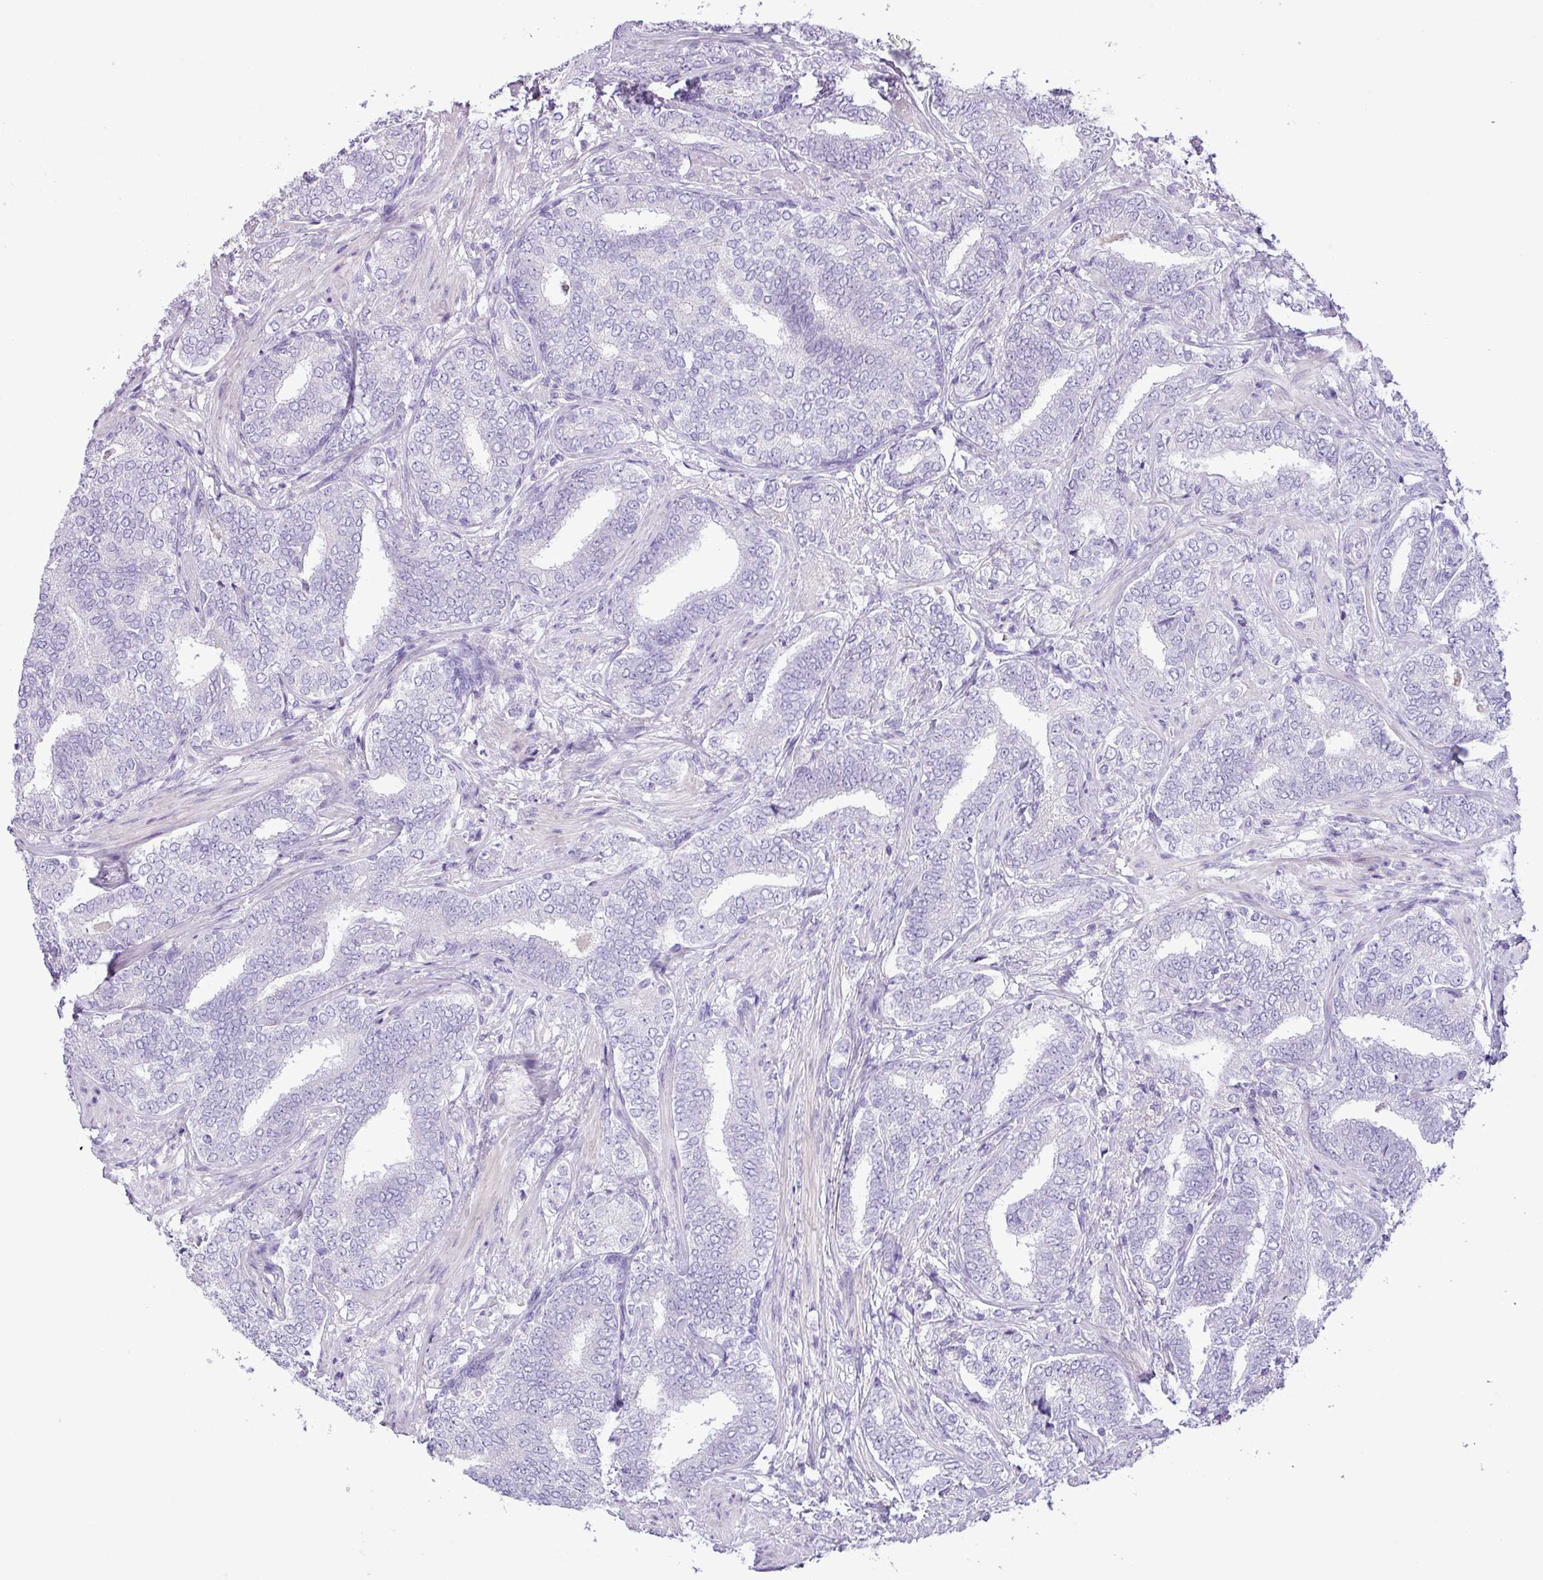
{"staining": {"intensity": "negative", "quantity": "none", "location": "none"}, "tissue": "prostate cancer", "cell_type": "Tumor cells", "image_type": "cancer", "snomed": [{"axis": "morphology", "description": "Adenocarcinoma, High grade"}, {"axis": "topography", "description": "Prostate"}], "caption": "A high-resolution photomicrograph shows IHC staining of prostate cancer (adenocarcinoma (high-grade)), which shows no significant staining in tumor cells.", "gene": "CYSTM1", "patient": {"sex": "male", "age": 72}}